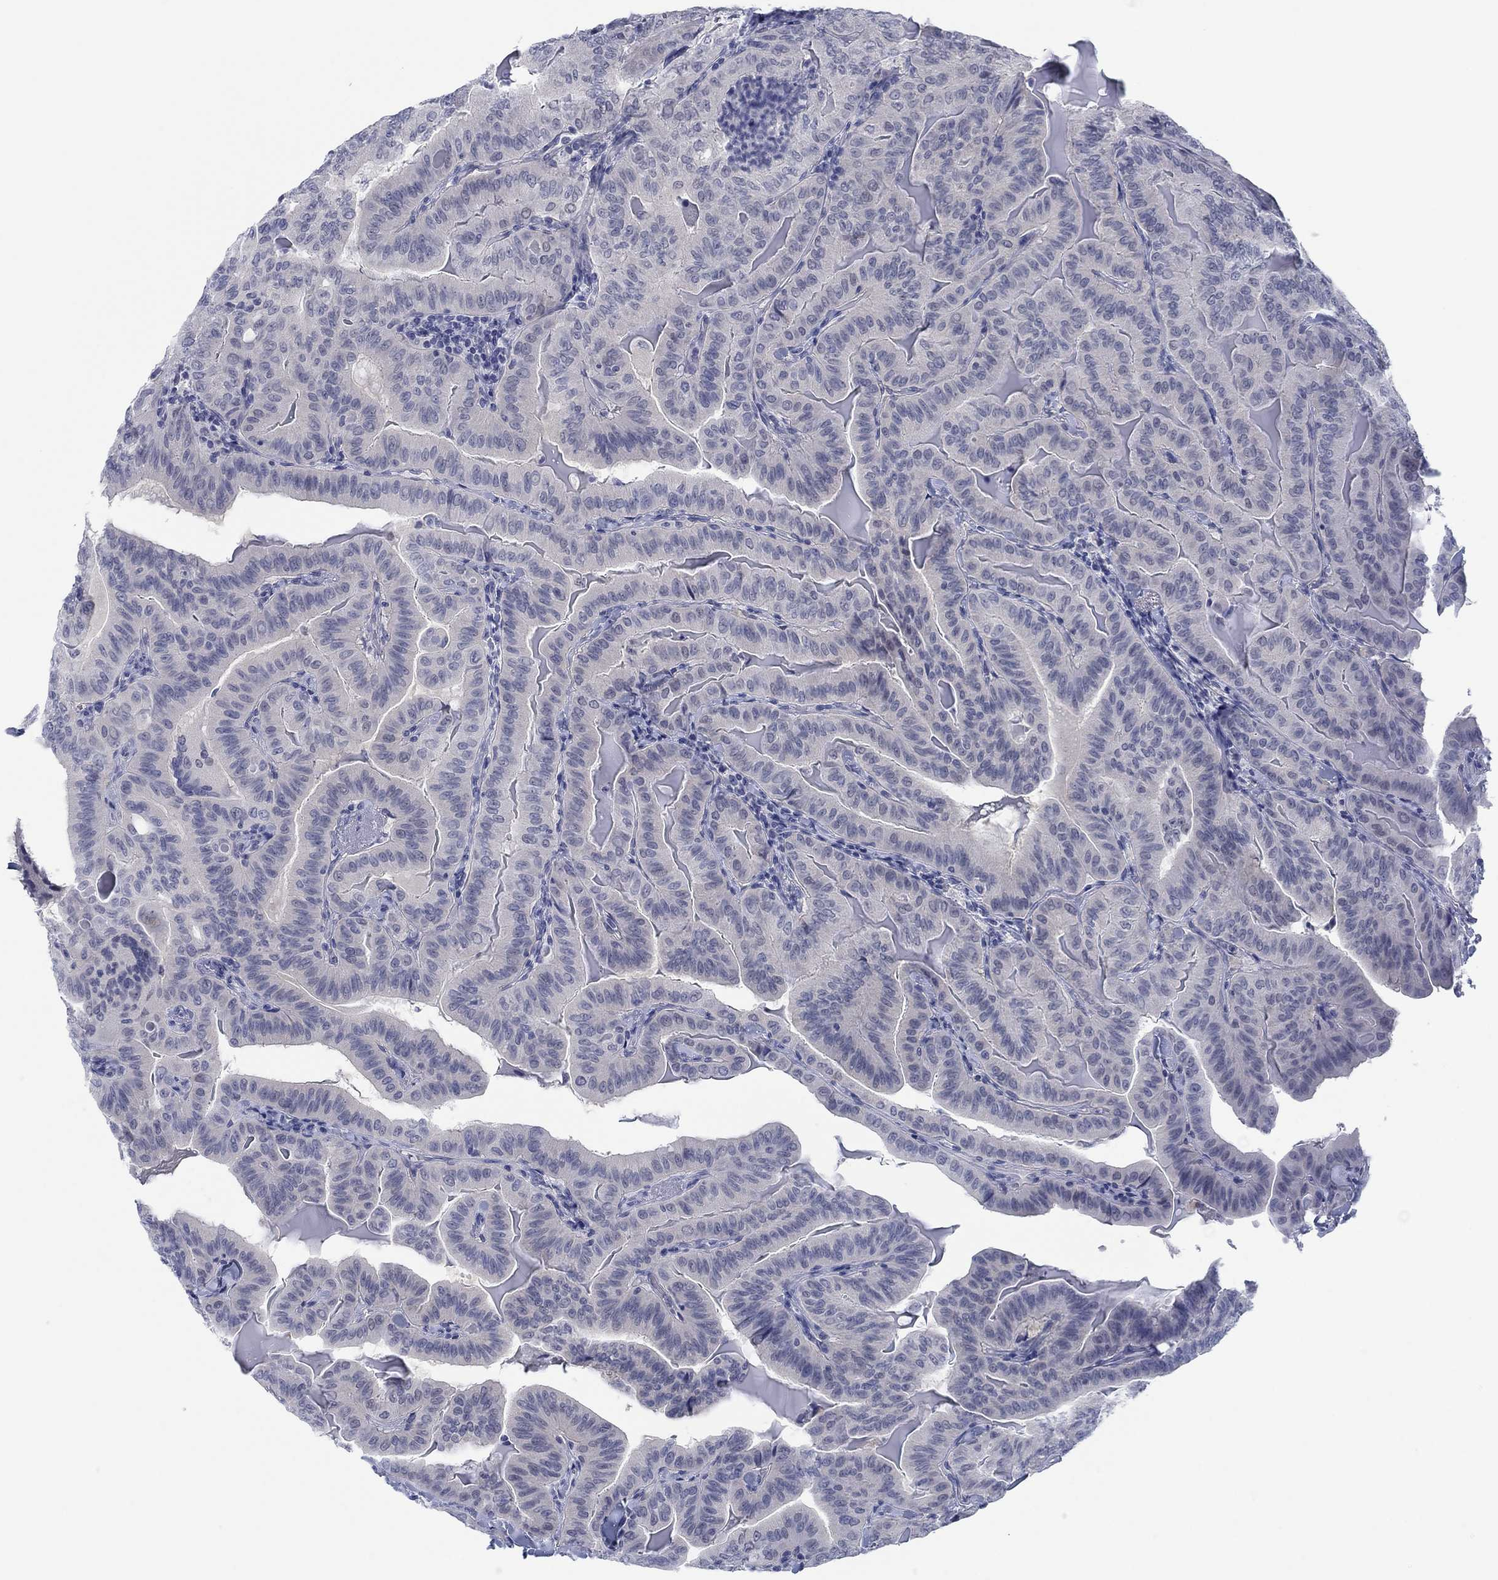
{"staining": {"intensity": "negative", "quantity": "none", "location": "none"}, "tissue": "thyroid cancer", "cell_type": "Tumor cells", "image_type": "cancer", "snomed": [{"axis": "morphology", "description": "Papillary adenocarcinoma, NOS"}, {"axis": "topography", "description": "Thyroid gland"}], "caption": "This photomicrograph is of thyroid cancer stained with immunohistochemistry to label a protein in brown with the nuclei are counter-stained blue. There is no expression in tumor cells.", "gene": "DNAL1", "patient": {"sex": "female", "age": 68}}